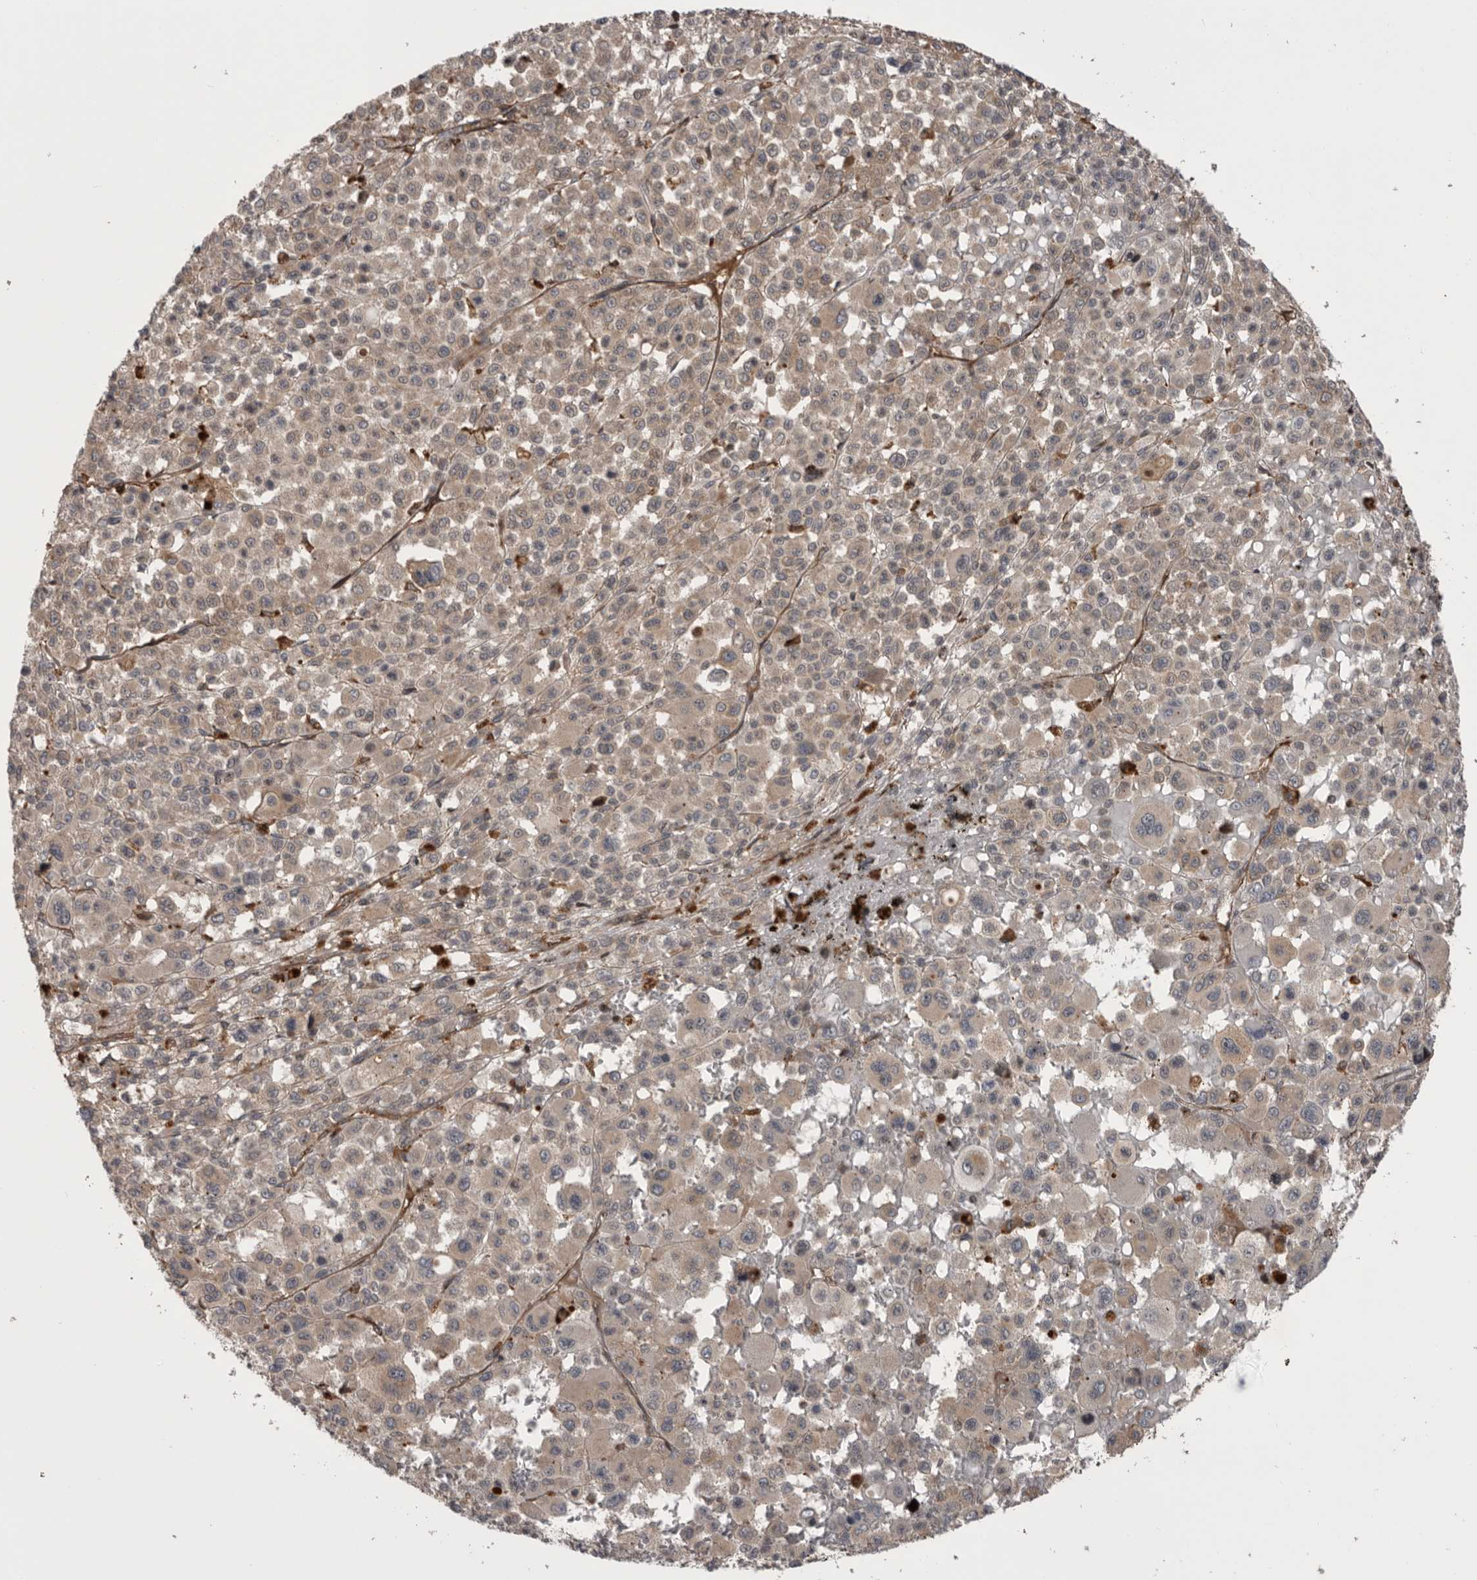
{"staining": {"intensity": "weak", "quantity": "25%-75%", "location": "cytoplasmic/membranous"}, "tissue": "melanoma", "cell_type": "Tumor cells", "image_type": "cancer", "snomed": [{"axis": "morphology", "description": "Malignant melanoma, Metastatic site"}, {"axis": "topography", "description": "Skin"}], "caption": "Protein expression by immunohistochemistry displays weak cytoplasmic/membranous expression in about 25%-75% of tumor cells in melanoma. The staining is performed using DAB brown chromogen to label protein expression. The nuclei are counter-stained blue using hematoxylin.", "gene": "RAB3GAP2", "patient": {"sex": "female", "age": 74}}